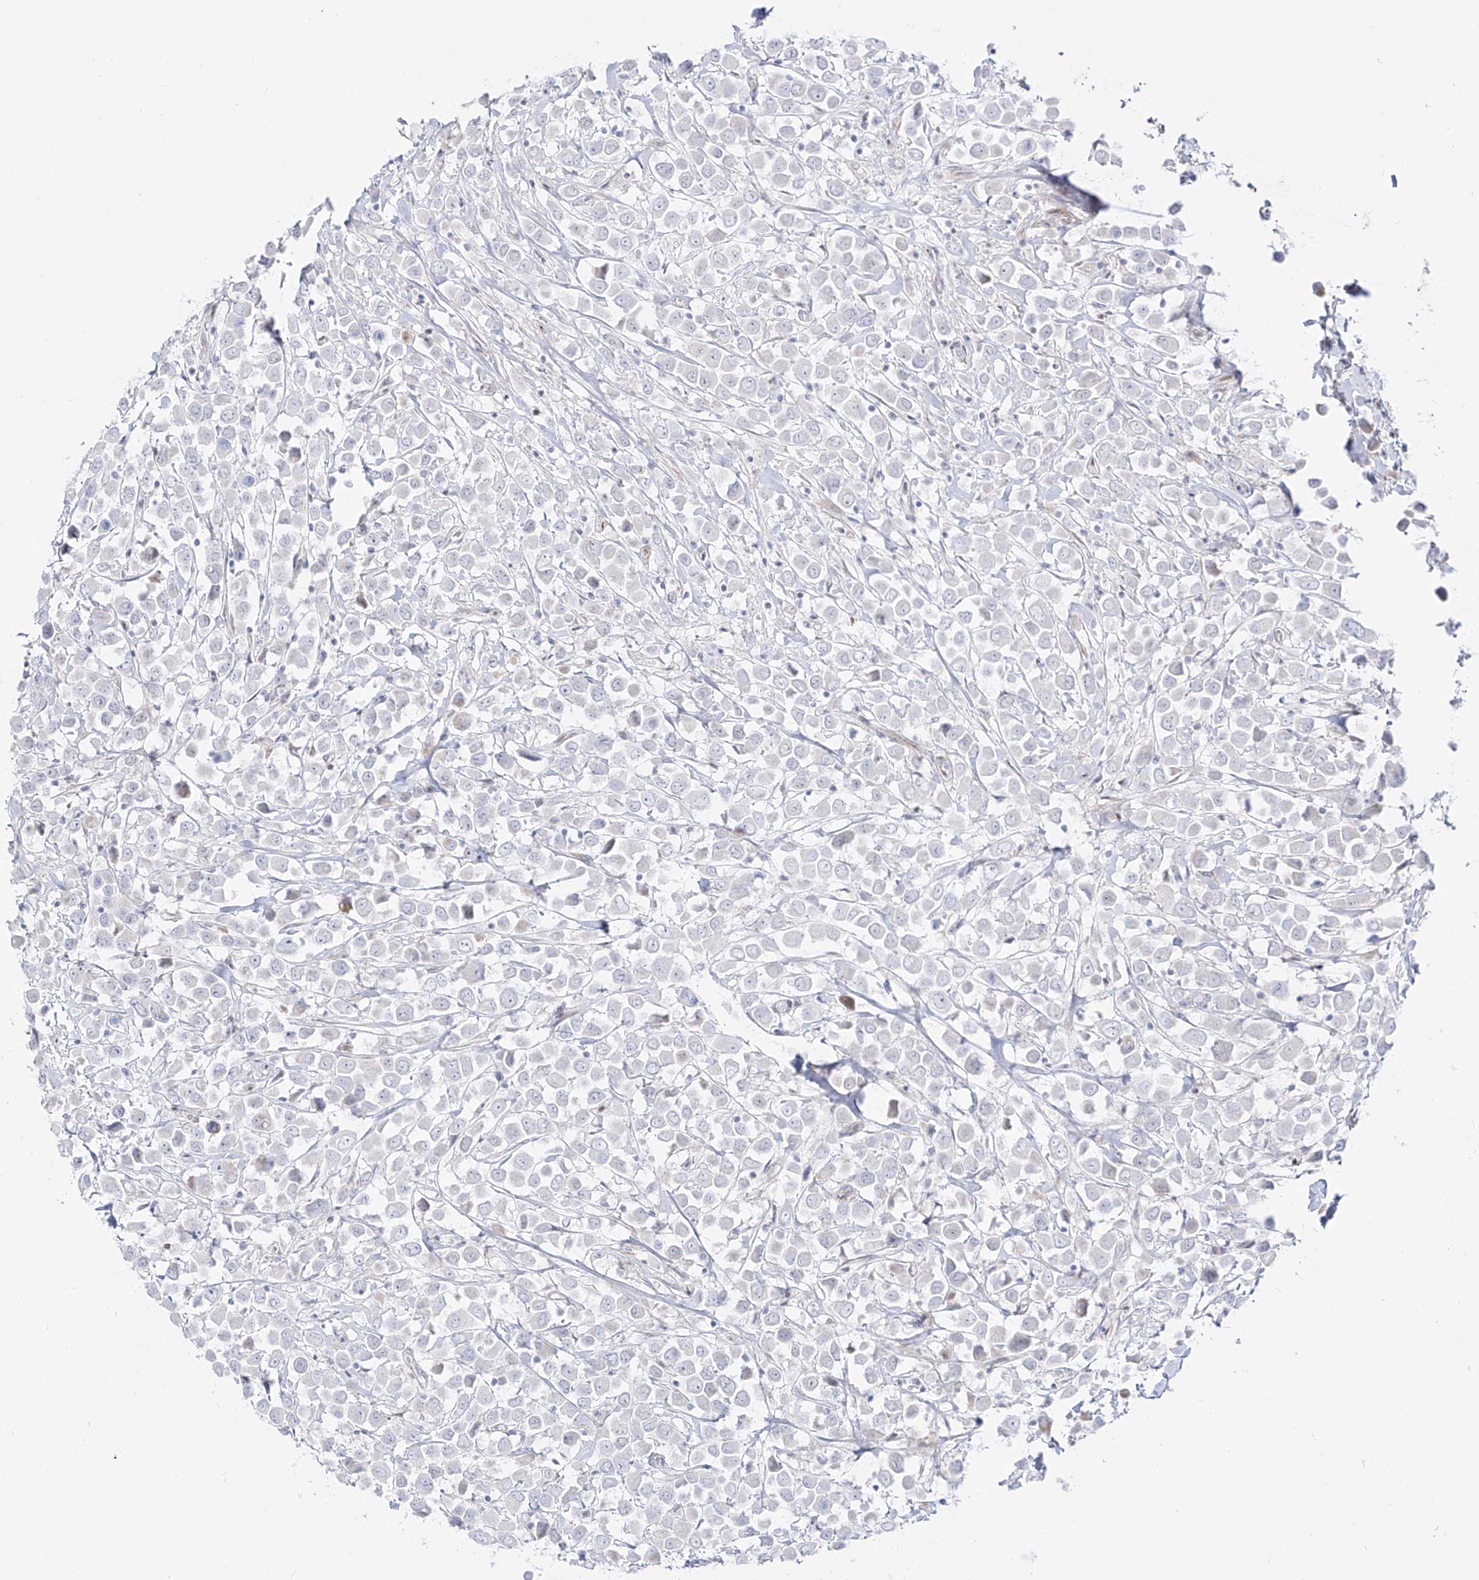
{"staining": {"intensity": "negative", "quantity": "none", "location": "none"}, "tissue": "breast cancer", "cell_type": "Tumor cells", "image_type": "cancer", "snomed": [{"axis": "morphology", "description": "Duct carcinoma"}, {"axis": "topography", "description": "Breast"}], "caption": "An immunohistochemistry (IHC) image of breast intraductal carcinoma is shown. There is no staining in tumor cells of breast intraductal carcinoma.", "gene": "ZNF180", "patient": {"sex": "female", "age": 61}}